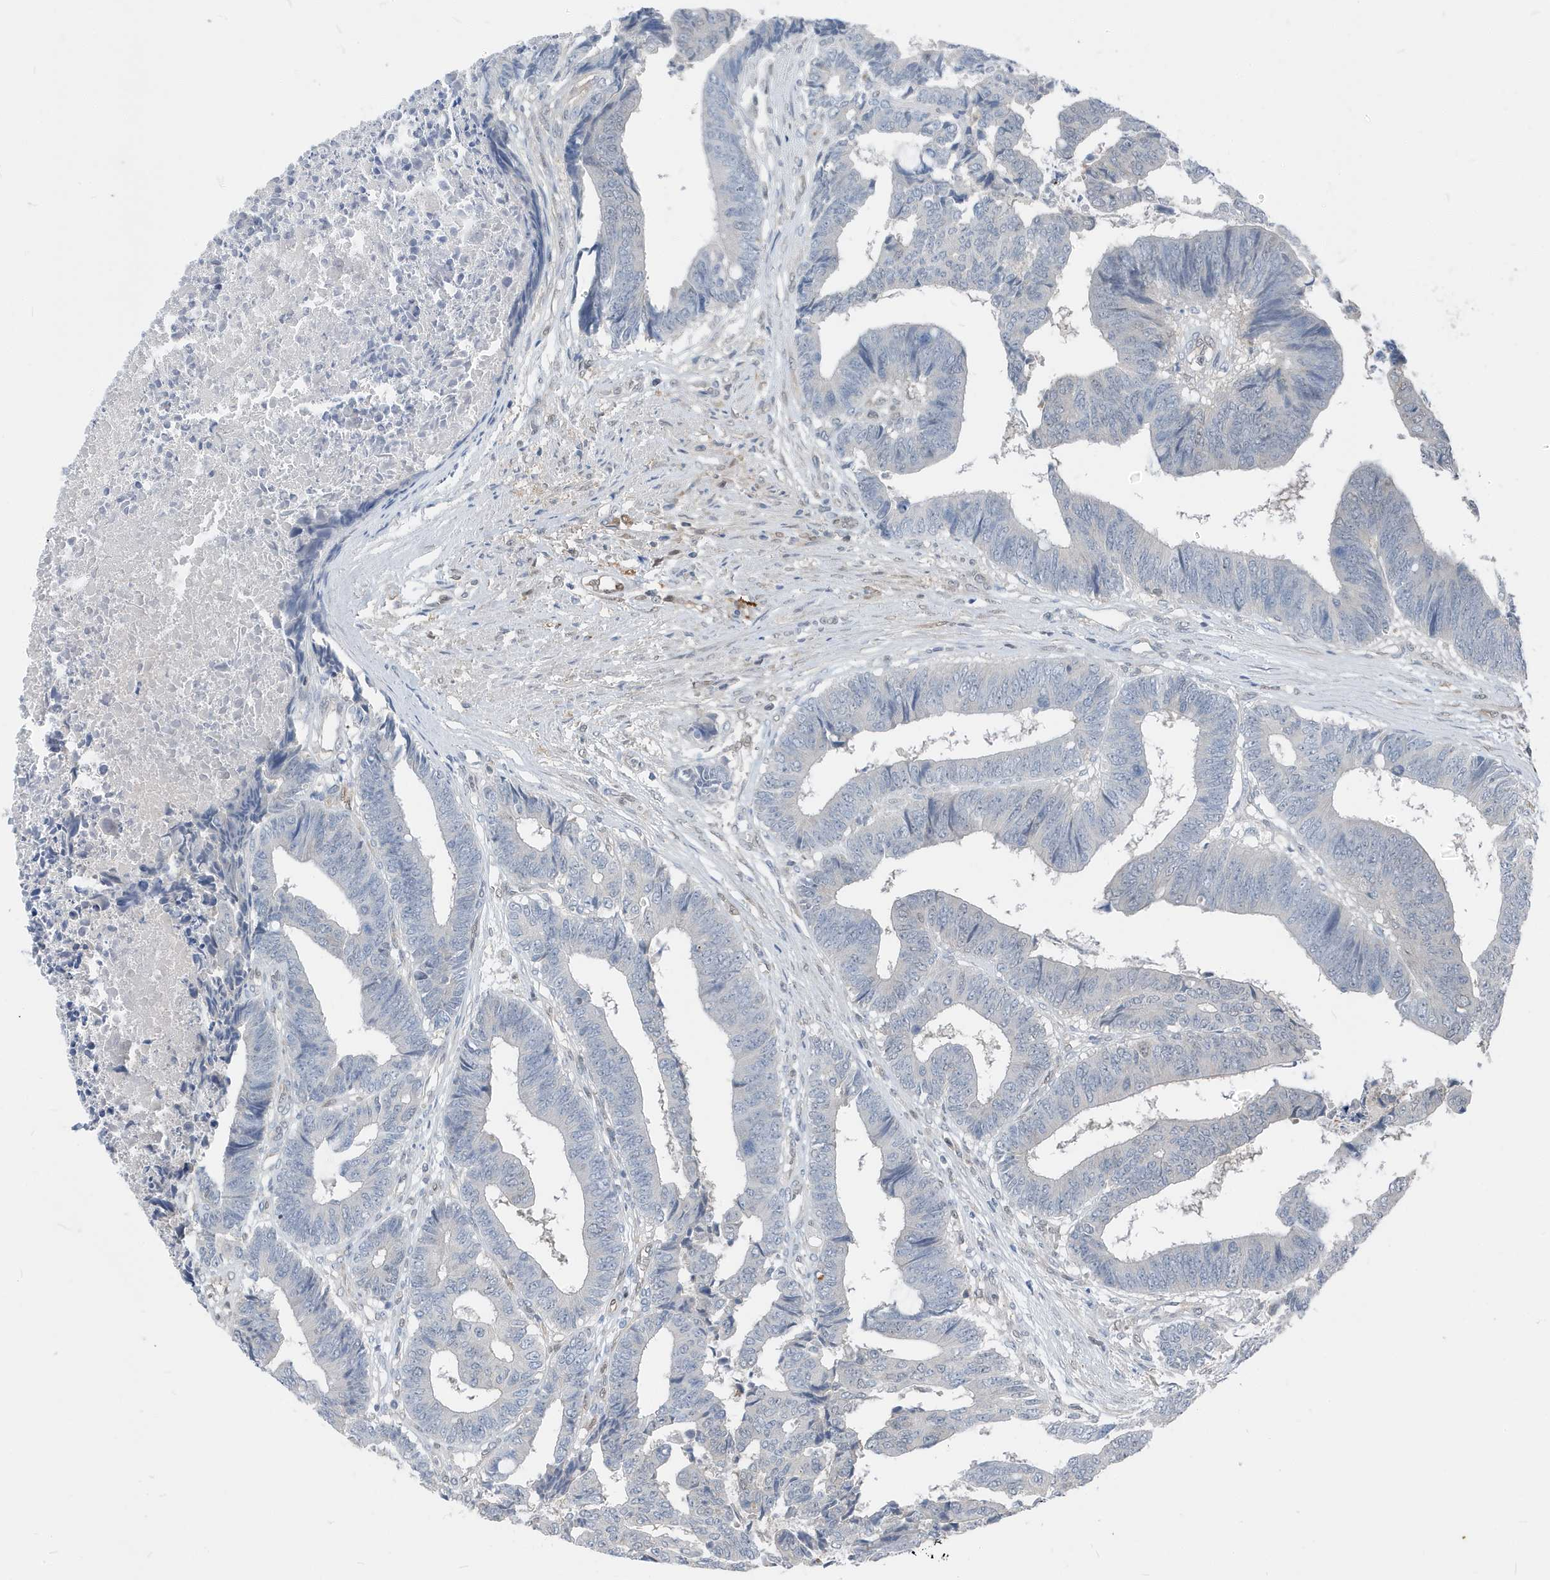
{"staining": {"intensity": "negative", "quantity": "none", "location": "none"}, "tissue": "colorectal cancer", "cell_type": "Tumor cells", "image_type": "cancer", "snomed": [{"axis": "morphology", "description": "Adenocarcinoma, NOS"}, {"axis": "topography", "description": "Rectum"}], "caption": "A photomicrograph of human adenocarcinoma (colorectal) is negative for staining in tumor cells. (Stains: DAB (3,3'-diaminobenzidine) immunohistochemistry with hematoxylin counter stain, Microscopy: brightfield microscopy at high magnification).", "gene": "NCOA7", "patient": {"sex": "male", "age": 84}}